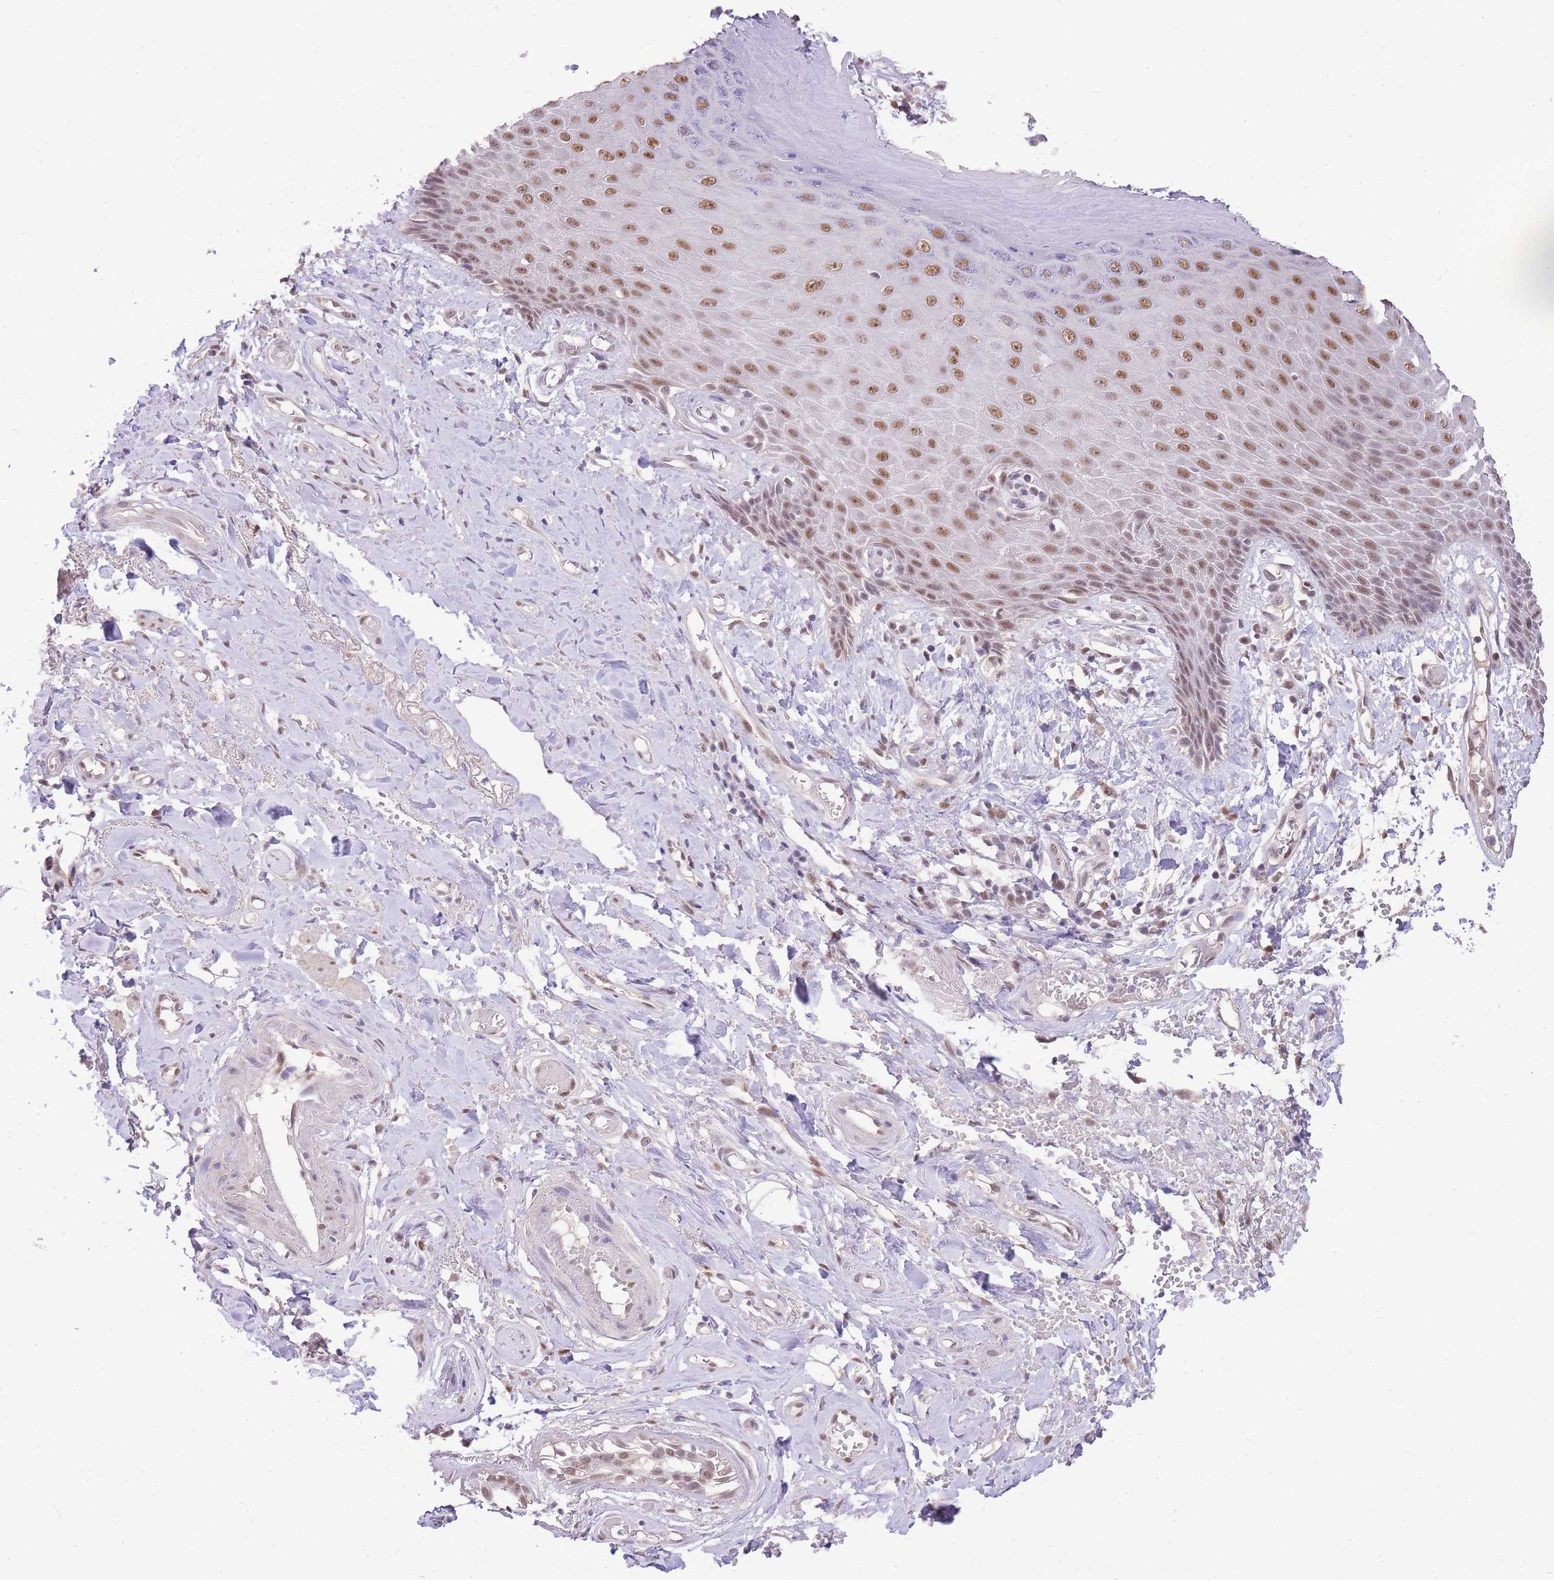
{"staining": {"intensity": "moderate", "quantity": ">75%", "location": "nuclear"}, "tissue": "skin", "cell_type": "Epidermal cells", "image_type": "normal", "snomed": [{"axis": "morphology", "description": "Normal tissue, NOS"}, {"axis": "topography", "description": "Anal"}], "caption": "About >75% of epidermal cells in unremarkable human skin reveal moderate nuclear protein expression as visualized by brown immunohistochemical staining.", "gene": "UBXN7", "patient": {"sex": "male", "age": 78}}